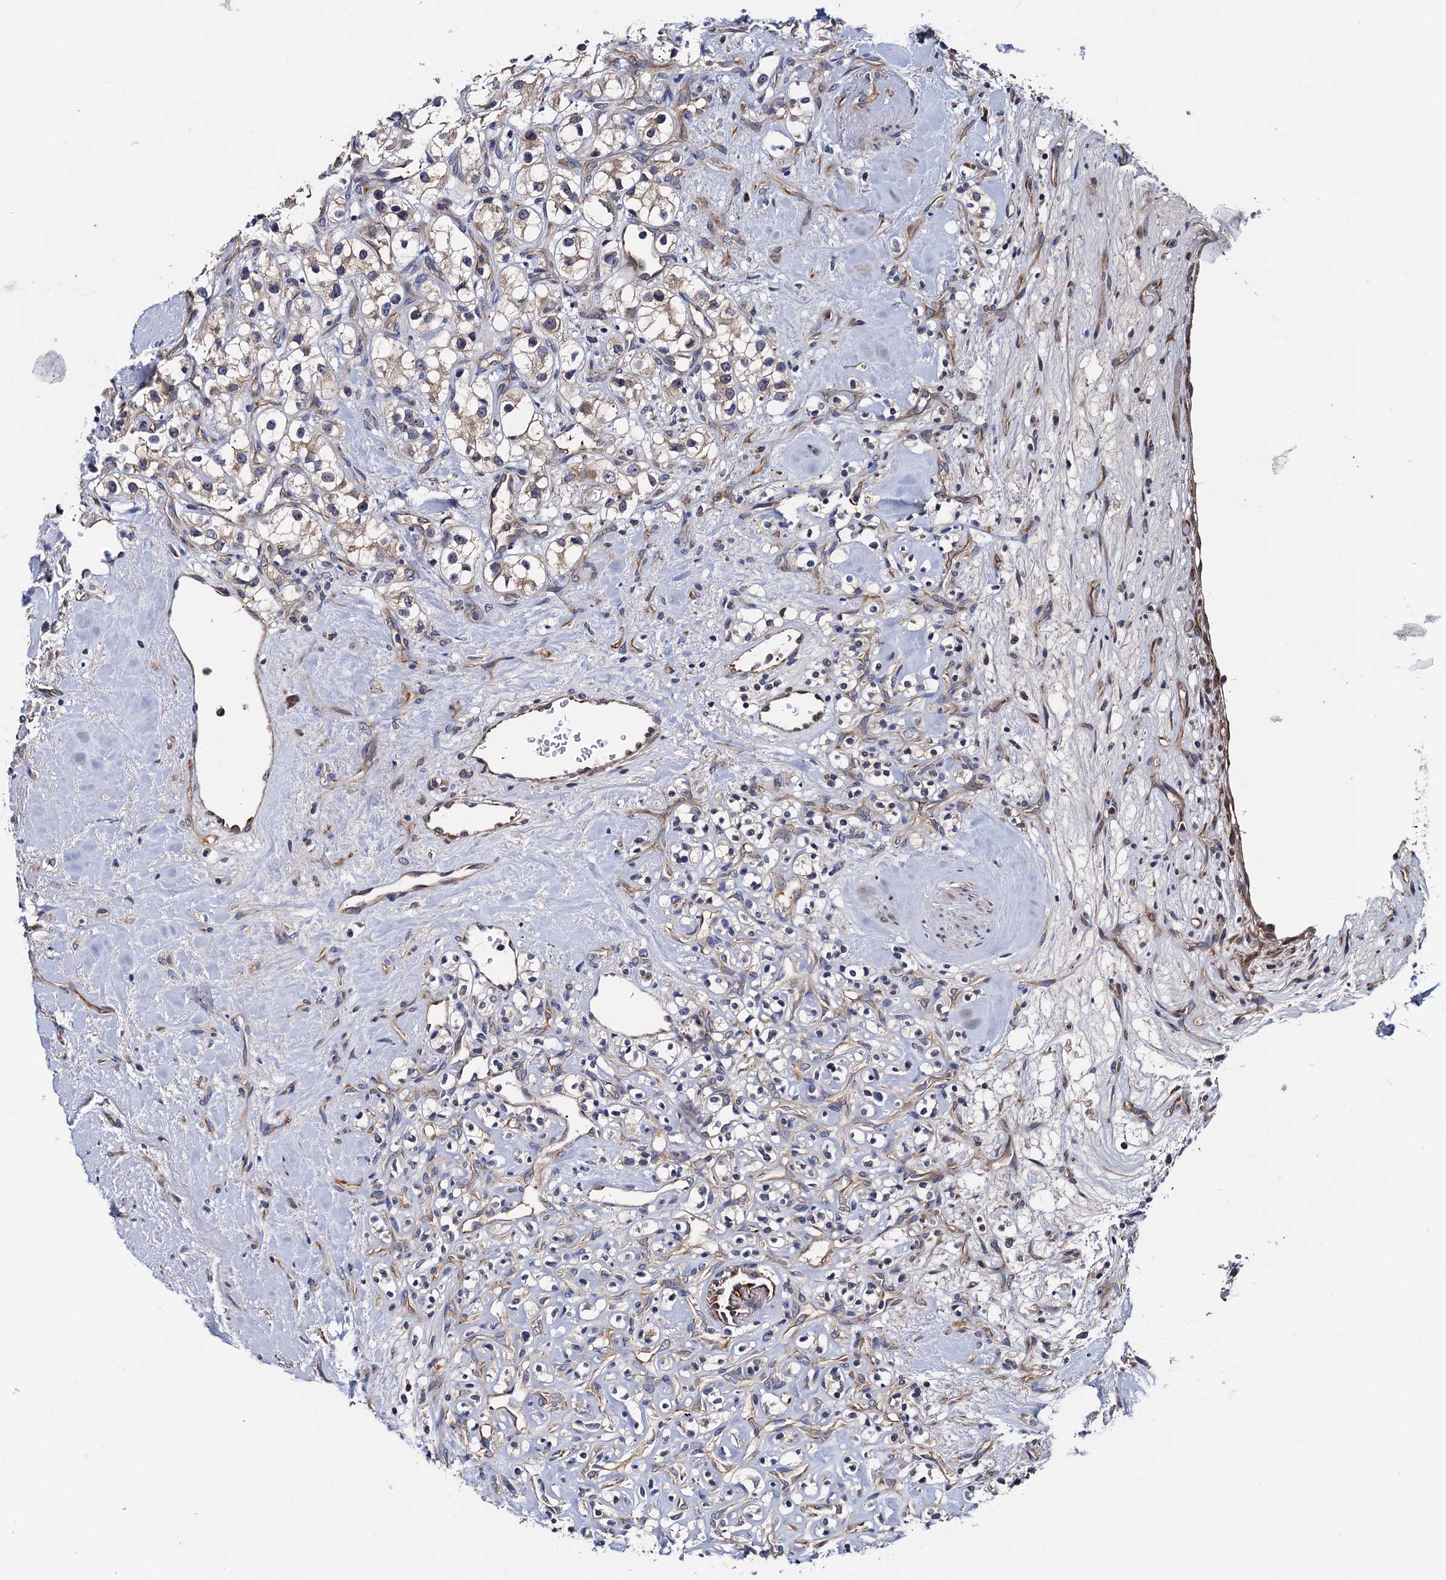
{"staining": {"intensity": "weak", "quantity": "<25%", "location": "cytoplasmic/membranous"}, "tissue": "renal cancer", "cell_type": "Tumor cells", "image_type": "cancer", "snomed": [{"axis": "morphology", "description": "Adenocarcinoma, NOS"}, {"axis": "topography", "description": "Kidney"}], "caption": "Tumor cells show no significant protein expression in renal adenocarcinoma.", "gene": "TRMT112", "patient": {"sex": "male", "age": 77}}